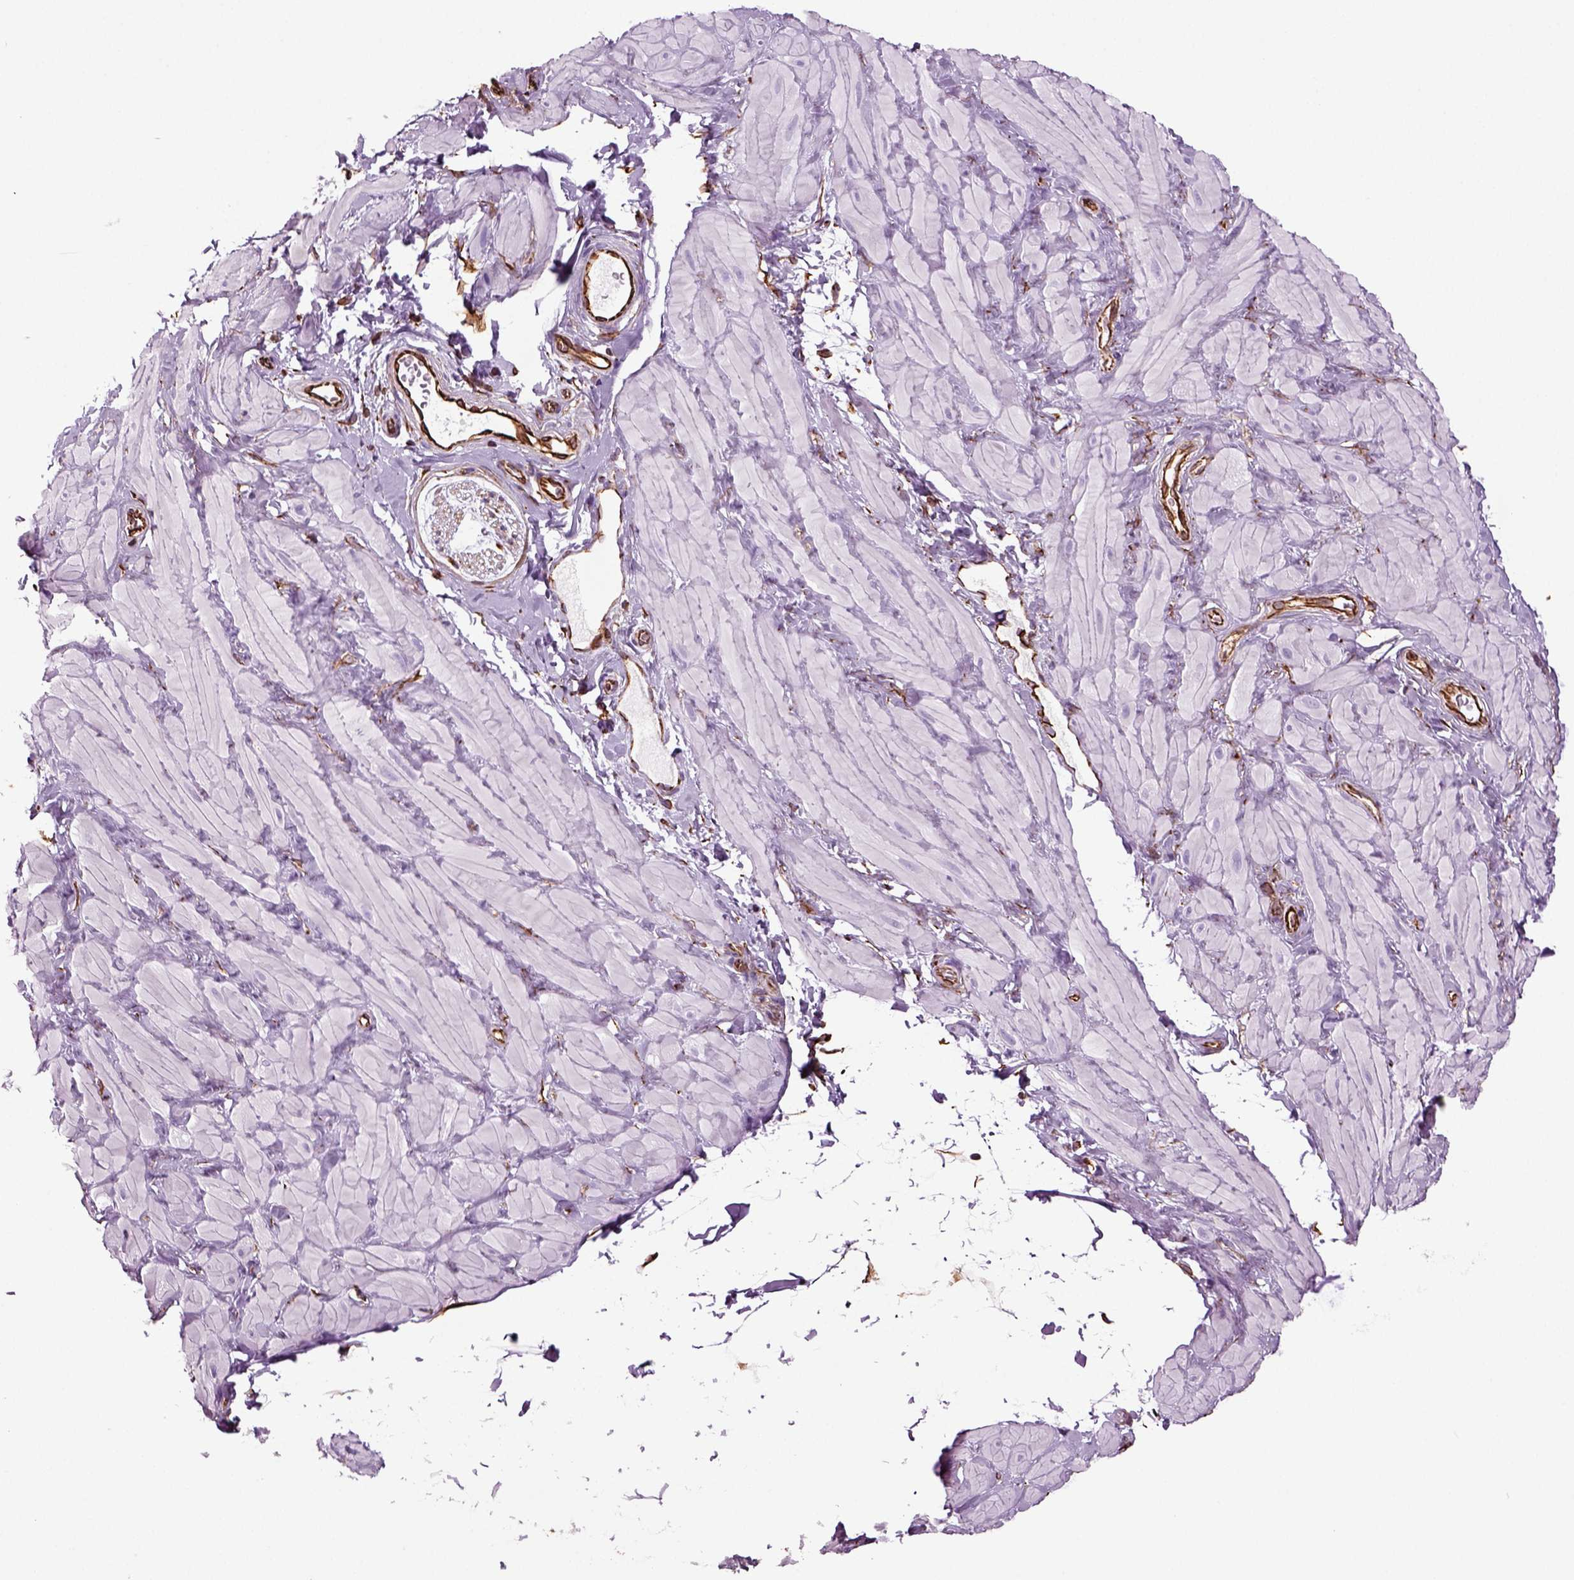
{"staining": {"intensity": "negative", "quantity": "none", "location": "none"}, "tissue": "adipose tissue", "cell_type": "Adipocytes", "image_type": "normal", "snomed": [{"axis": "morphology", "description": "Normal tissue, NOS"}, {"axis": "topography", "description": "Smooth muscle"}, {"axis": "topography", "description": "Peripheral nerve tissue"}], "caption": "Immunohistochemical staining of benign human adipose tissue reveals no significant positivity in adipocytes.", "gene": "ACER3", "patient": {"sex": "male", "age": 22}}